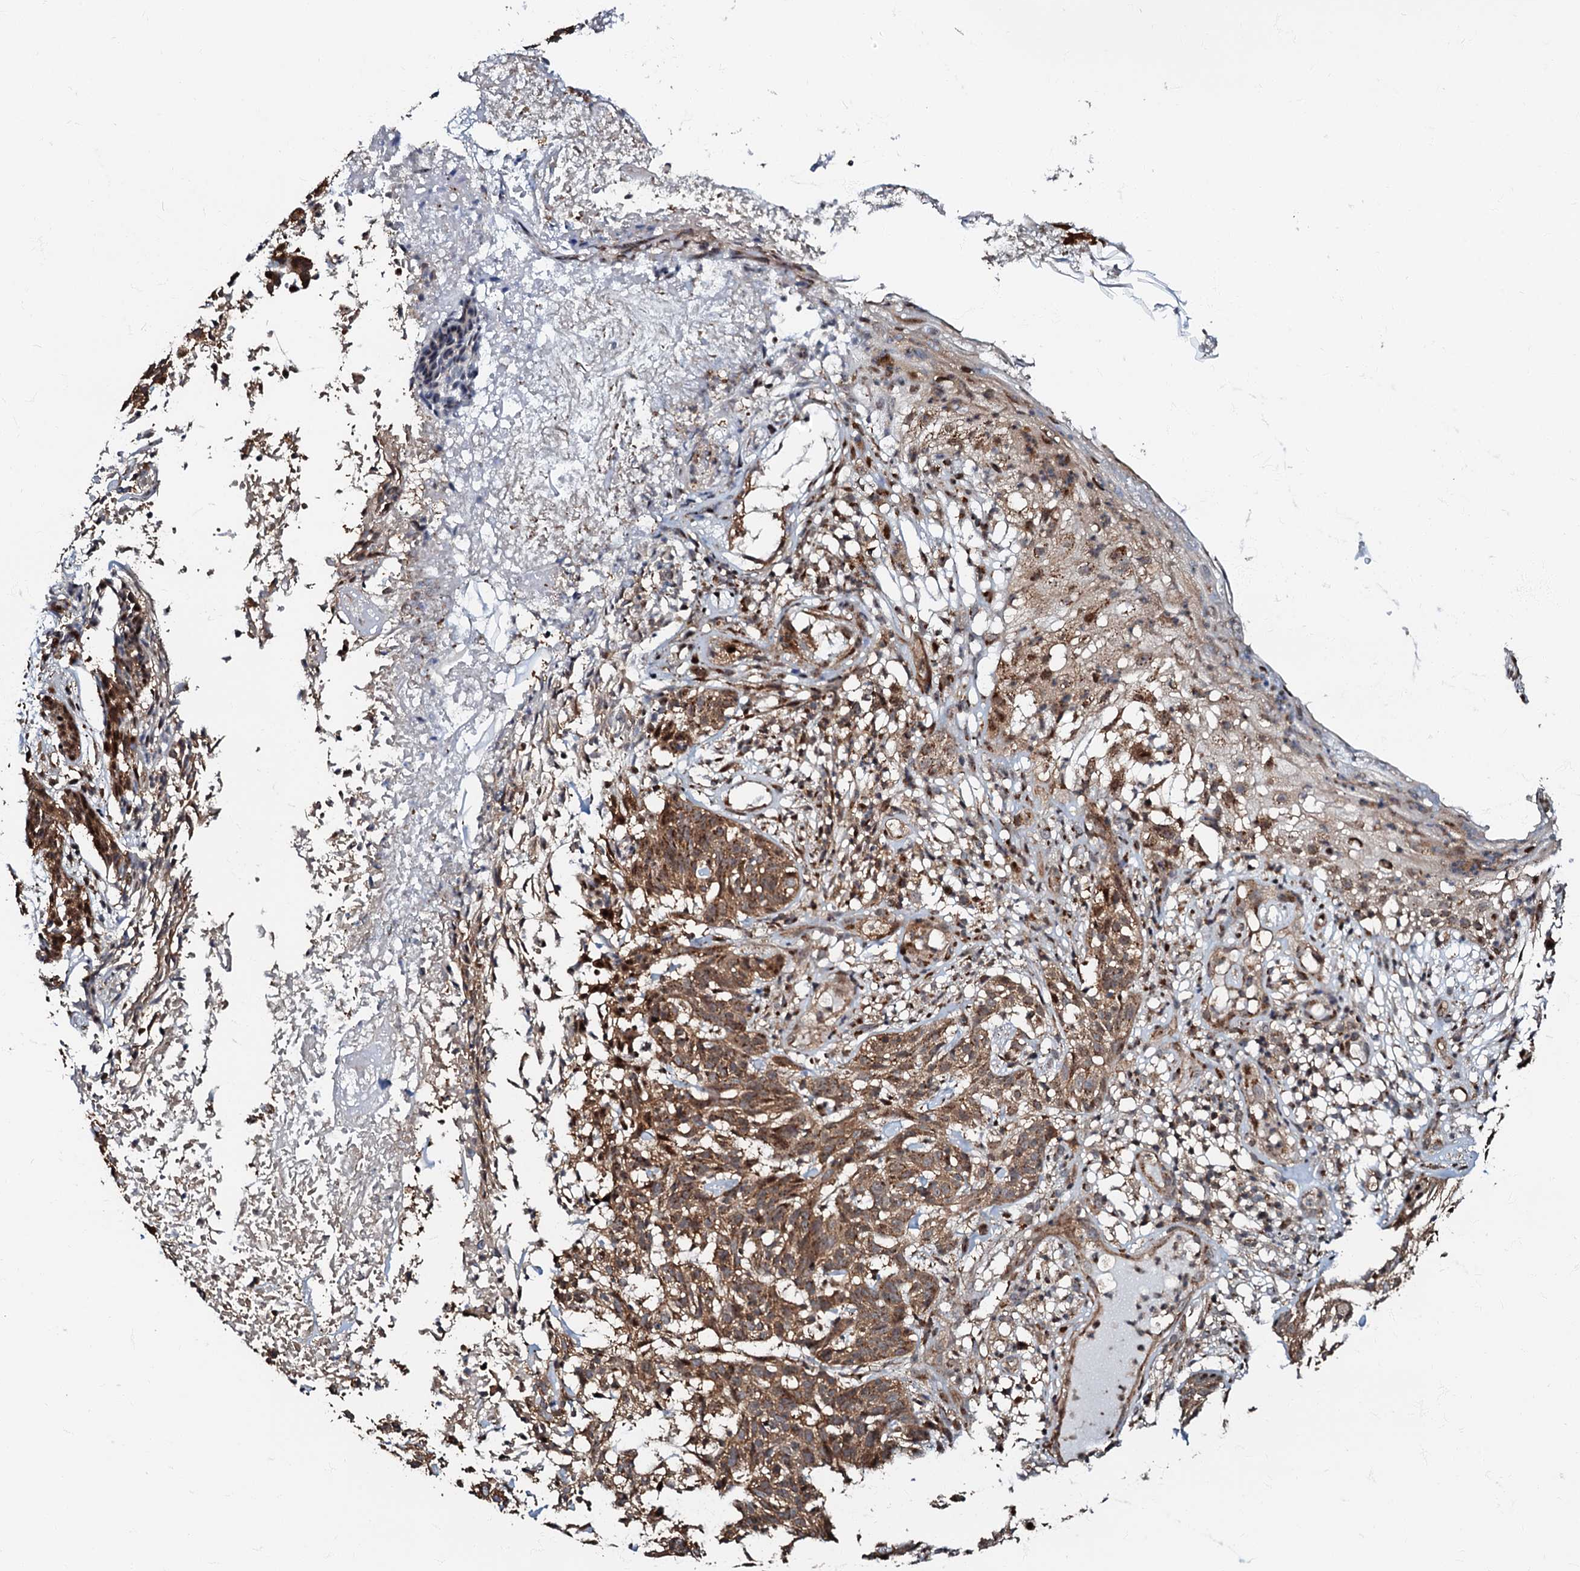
{"staining": {"intensity": "moderate", "quantity": ">75%", "location": "cytoplasmic/membranous"}, "tissue": "skin cancer", "cell_type": "Tumor cells", "image_type": "cancer", "snomed": [{"axis": "morphology", "description": "Basal cell carcinoma"}, {"axis": "topography", "description": "Skin"}], "caption": "Moderate cytoplasmic/membranous staining is seen in about >75% of tumor cells in skin basal cell carcinoma. (DAB (3,3'-diaminobenzidine) IHC with brightfield microscopy, high magnification).", "gene": "OSBP", "patient": {"sex": "male", "age": 85}}